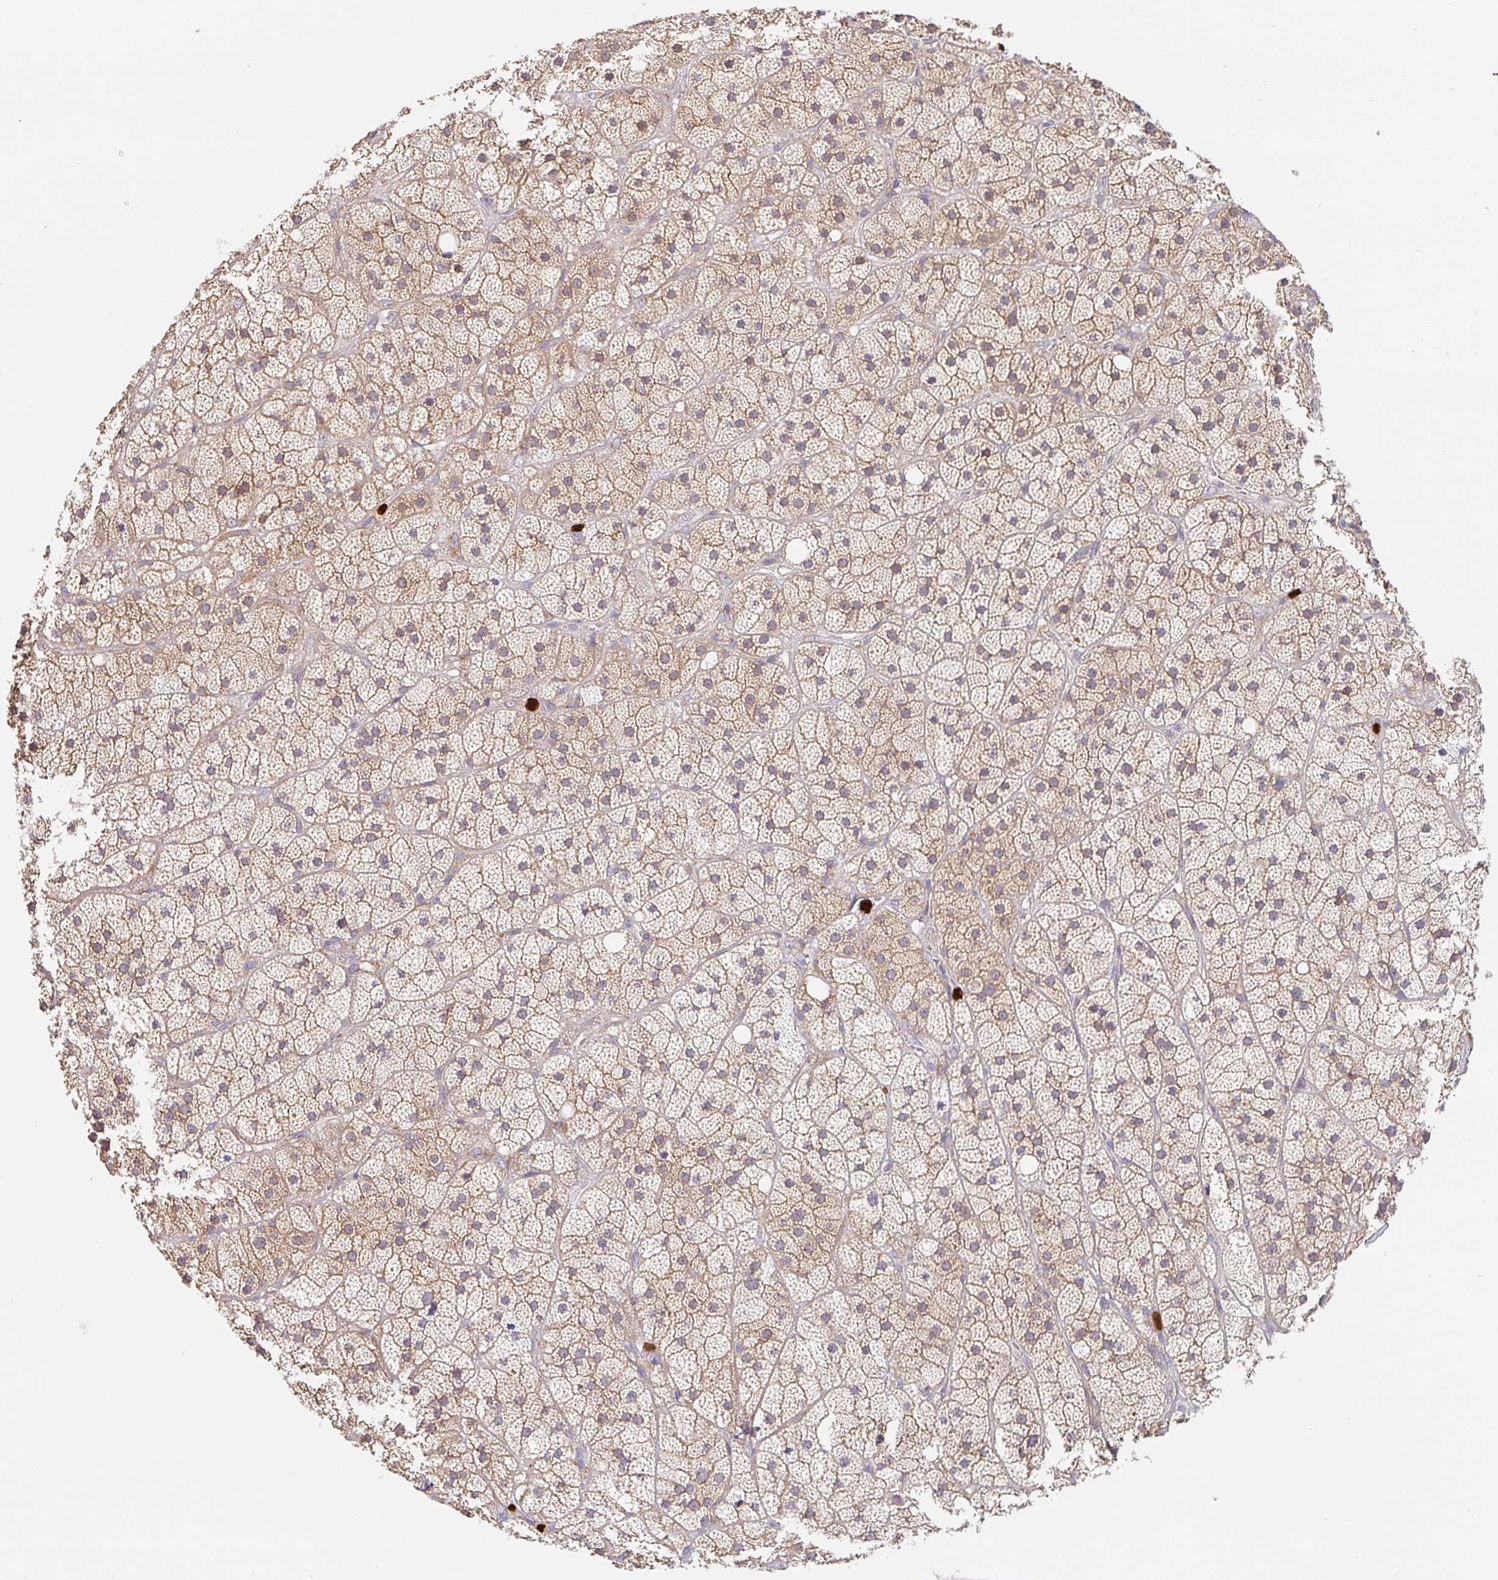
{"staining": {"intensity": "moderate", "quantity": ">75%", "location": "cytoplasmic/membranous"}, "tissue": "adrenal gland", "cell_type": "Glandular cells", "image_type": "normal", "snomed": [{"axis": "morphology", "description": "Normal tissue, NOS"}, {"axis": "topography", "description": "Adrenal gland"}], "caption": "Adrenal gland stained for a protein (brown) demonstrates moderate cytoplasmic/membranous positive staining in approximately >75% of glandular cells.", "gene": "PDPK1", "patient": {"sex": "male", "age": 57}}